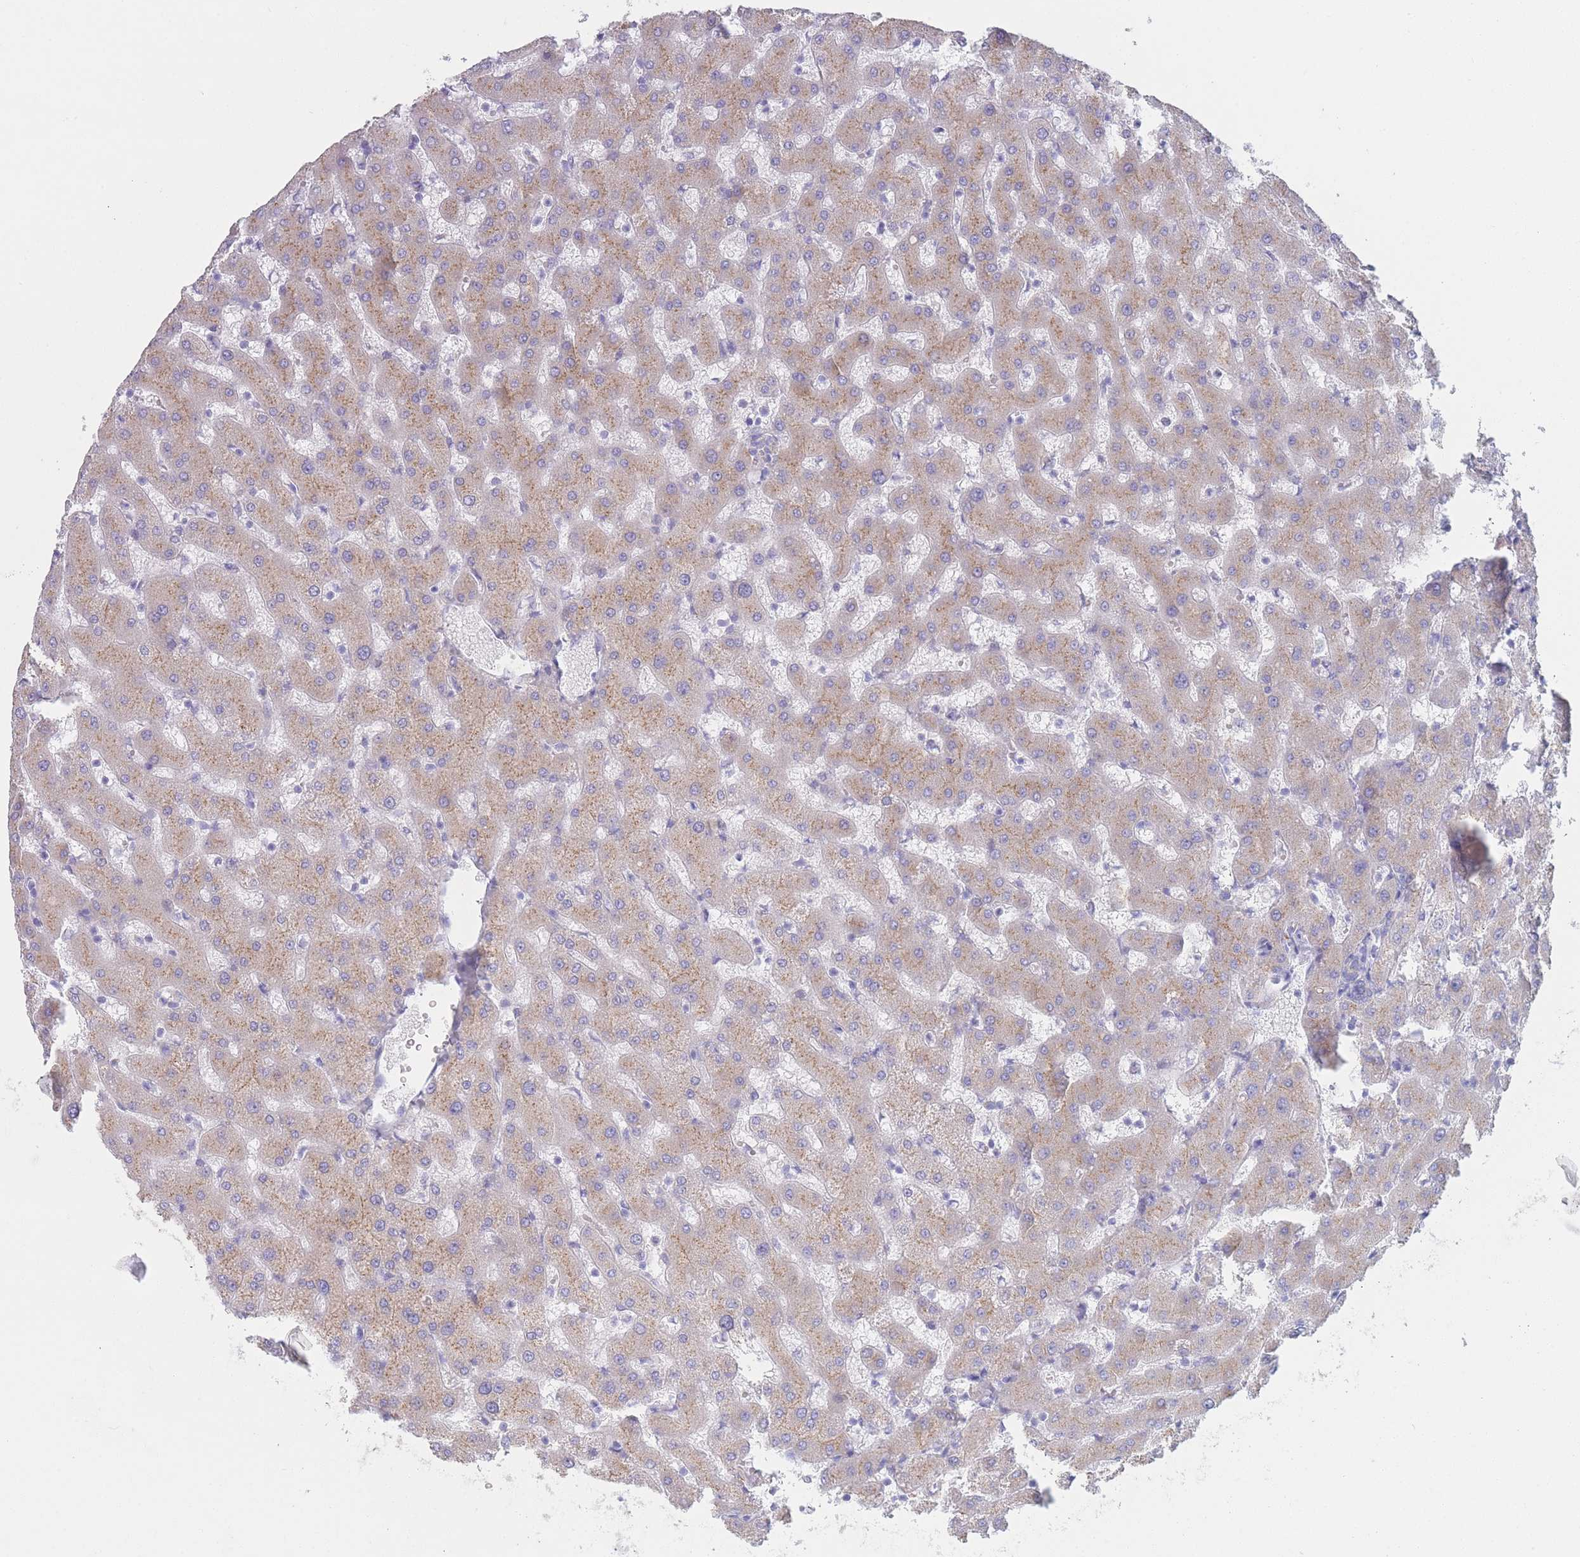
{"staining": {"intensity": "weak", "quantity": "25%-75%", "location": "cytoplasmic/membranous"}, "tissue": "liver", "cell_type": "Cholangiocytes", "image_type": "normal", "snomed": [{"axis": "morphology", "description": "Normal tissue, NOS"}, {"axis": "topography", "description": "Liver"}], "caption": "A histopathology image showing weak cytoplasmic/membranous positivity in about 25%-75% of cholangiocytes in normal liver, as visualized by brown immunohistochemical staining.", "gene": "MRPL30", "patient": {"sex": "female", "age": 63}}